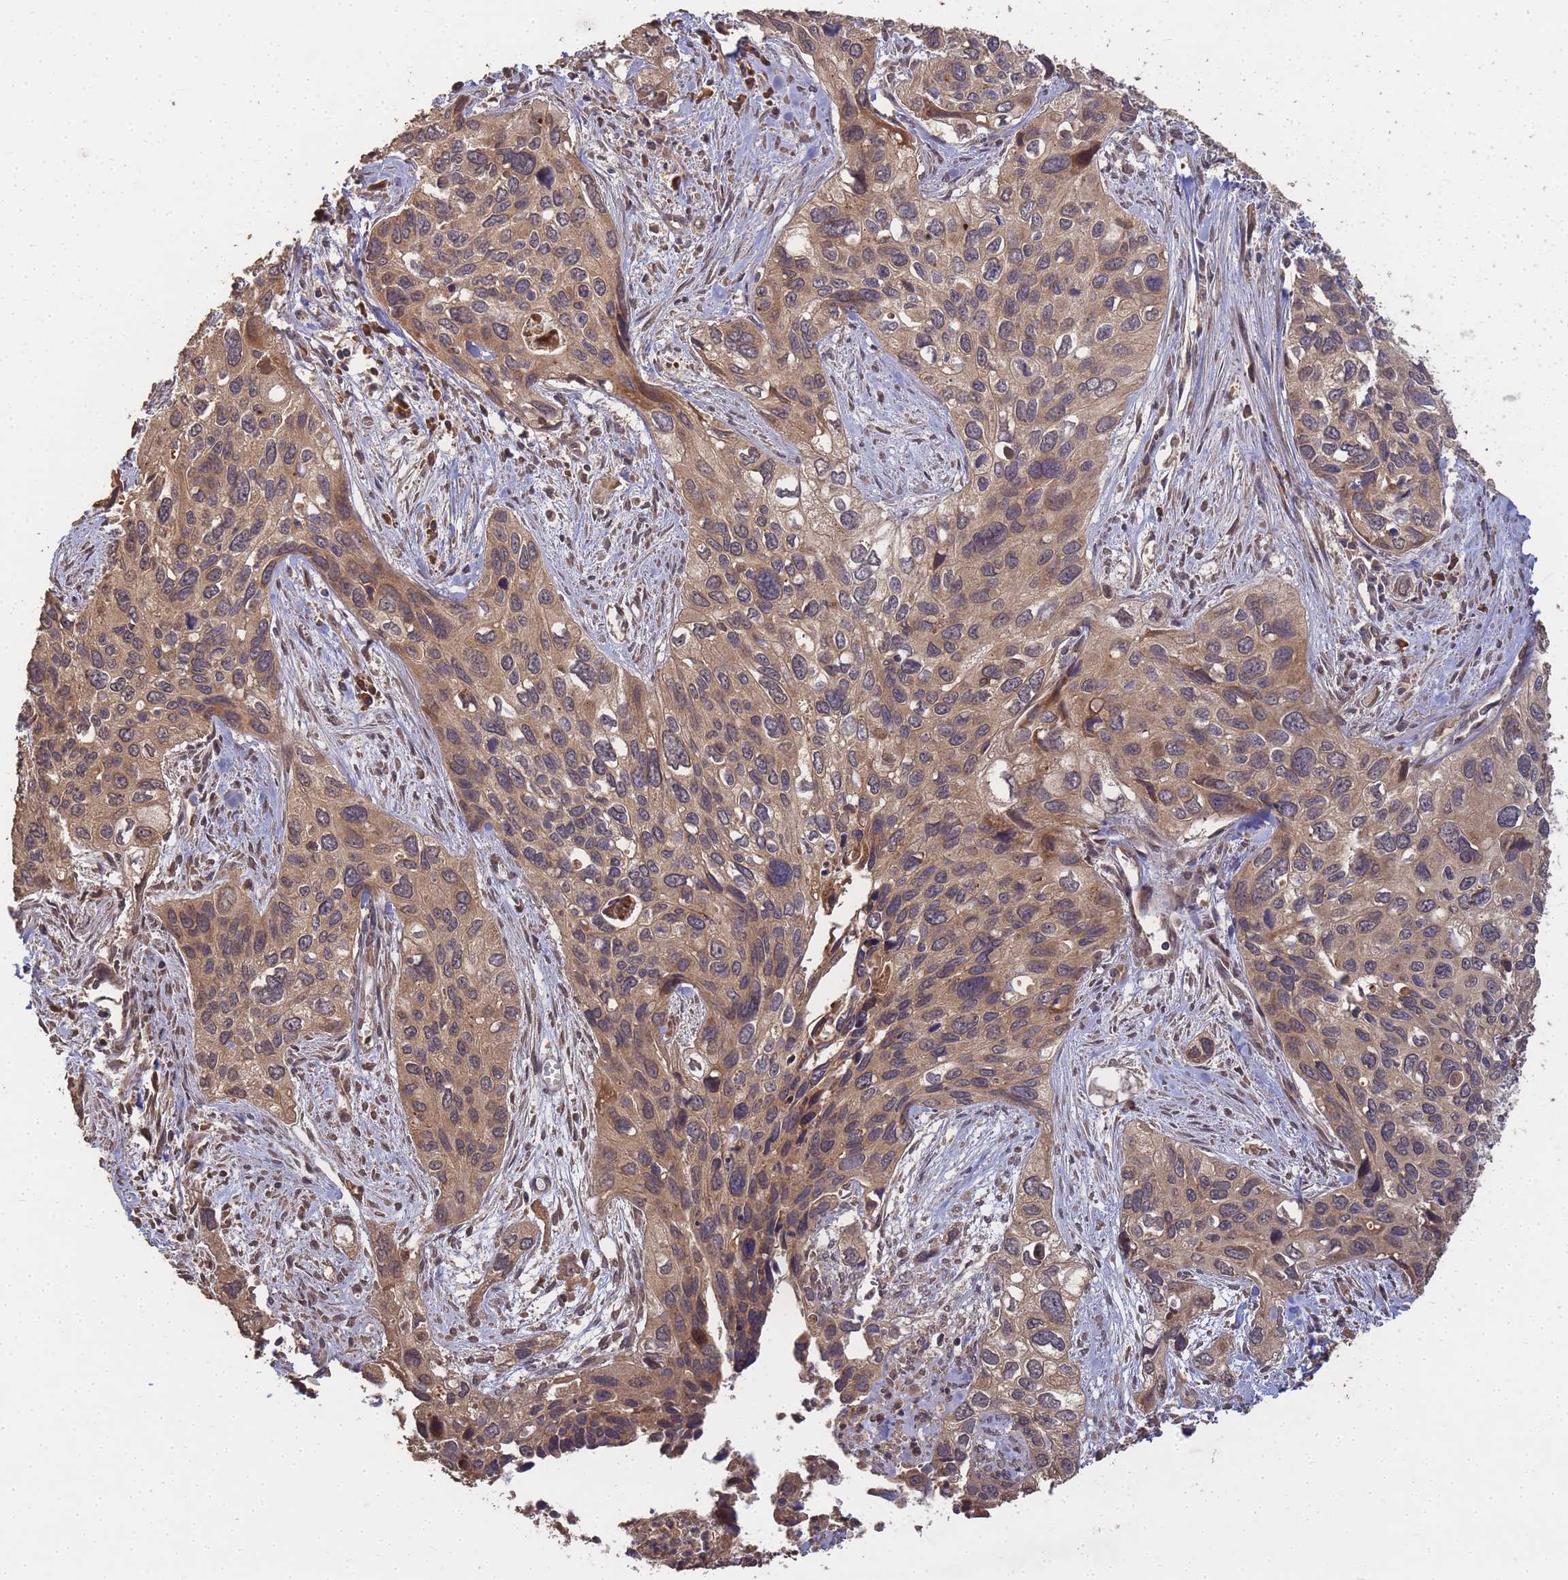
{"staining": {"intensity": "weak", "quantity": ">75%", "location": "cytoplasmic/membranous"}, "tissue": "cervical cancer", "cell_type": "Tumor cells", "image_type": "cancer", "snomed": [{"axis": "morphology", "description": "Squamous cell carcinoma, NOS"}, {"axis": "topography", "description": "Cervix"}], "caption": "Immunohistochemistry (IHC) (DAB (3,3'-diaminobenzidine)) staining of human cervical squamous cell carcinoma reveals weak cytoplasmic/membranous protein expression in approximately >75% of tumor cells.", "gene": "ALKBH1", "patient": {"sex": "female", "age": 55}}